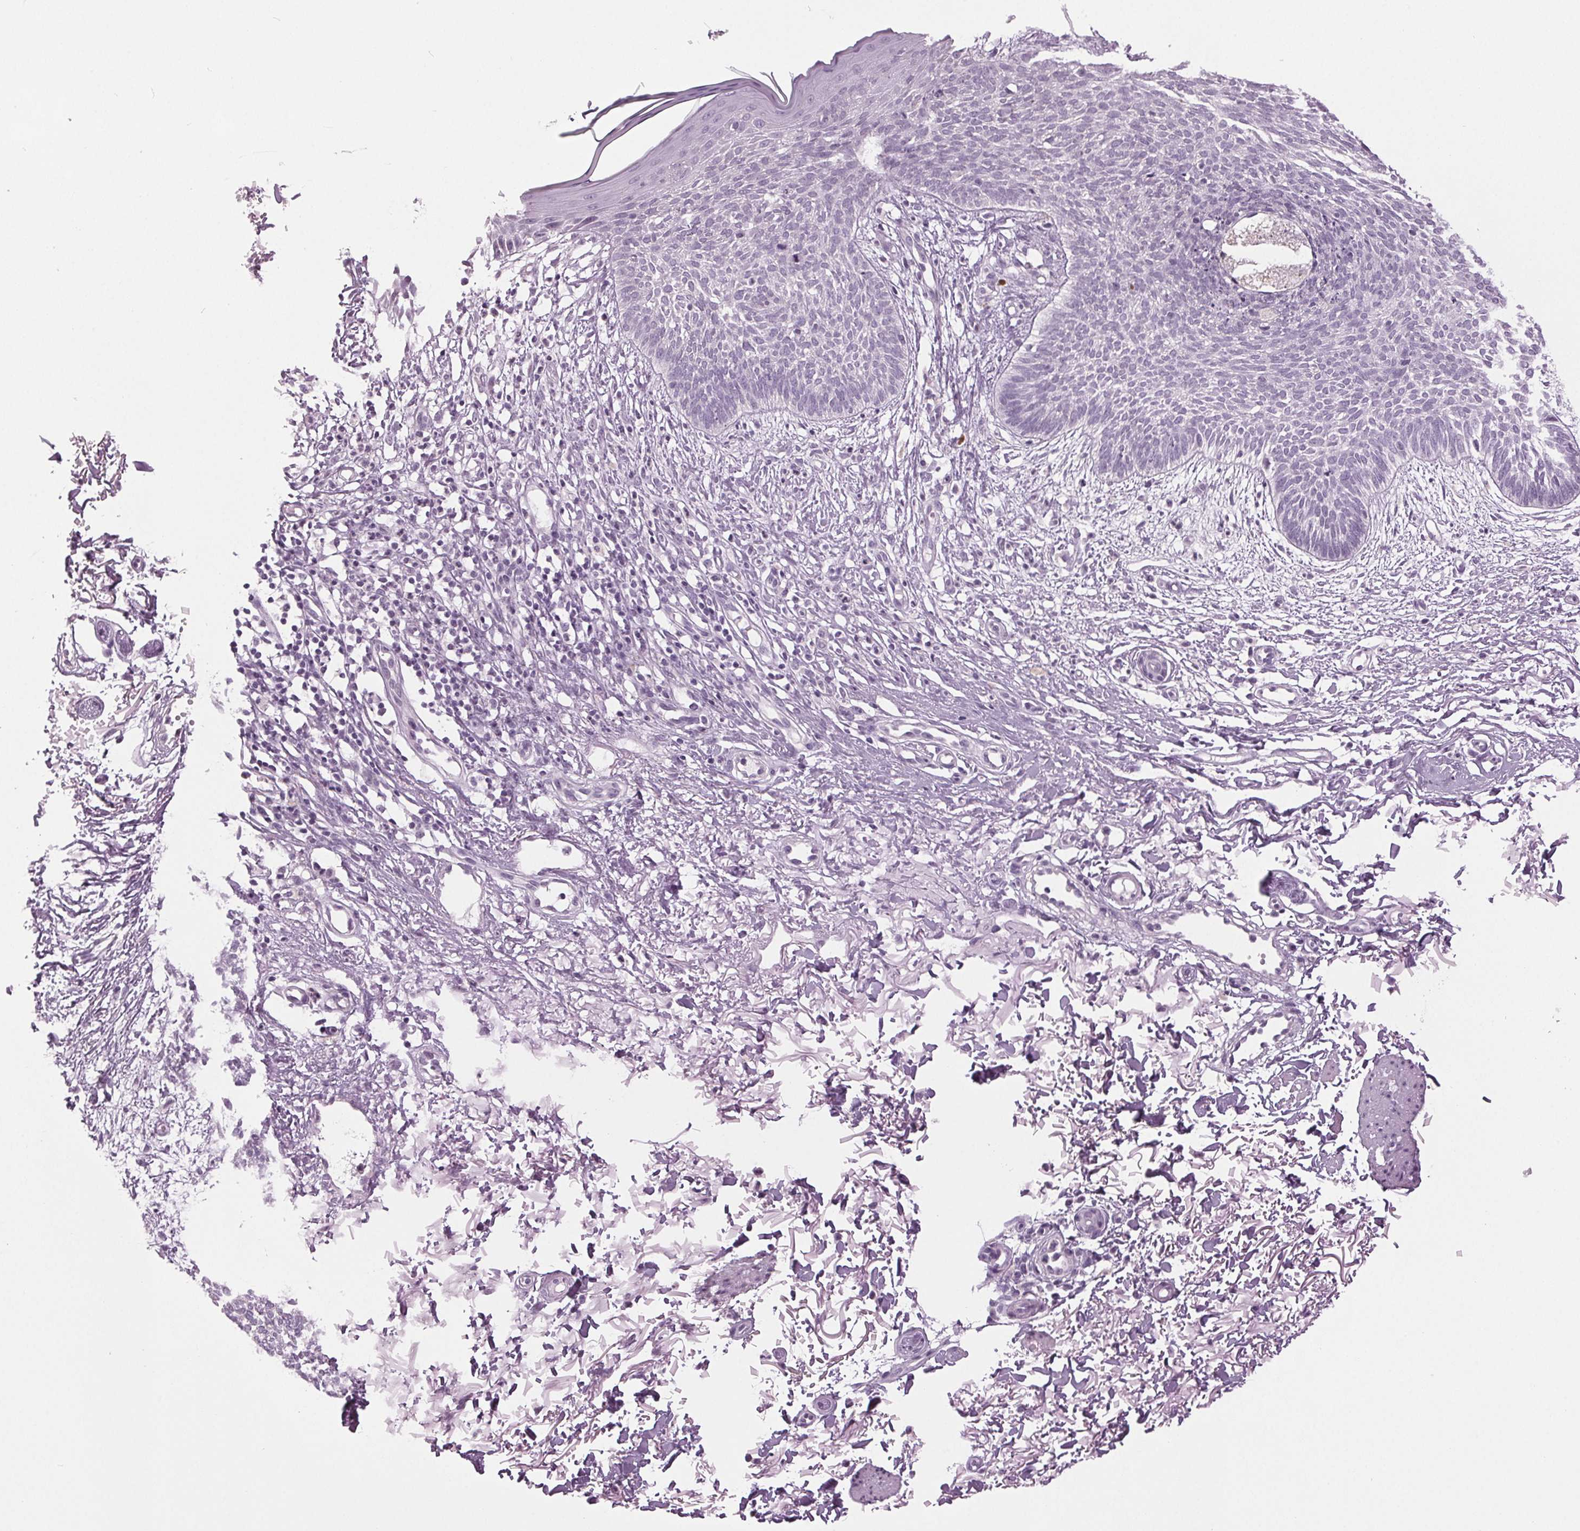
{"staining": {"intensity": "negative", "quantity": "none", "location": "none"}, "tissue": "skin cancer", "cell_type": "Tumor cells", "image_type": "cancer", "snomed": [{"axis": "morphology", "description": "Basal cell carcinoma"}, {"axis": "topography", "description": "Skin"}], "caption": "There is no significant expression in tumor cells of basal cell carcinoma (skin).", "gene": "DNAH12", "patient": {"sex": "female", "age": 84}}